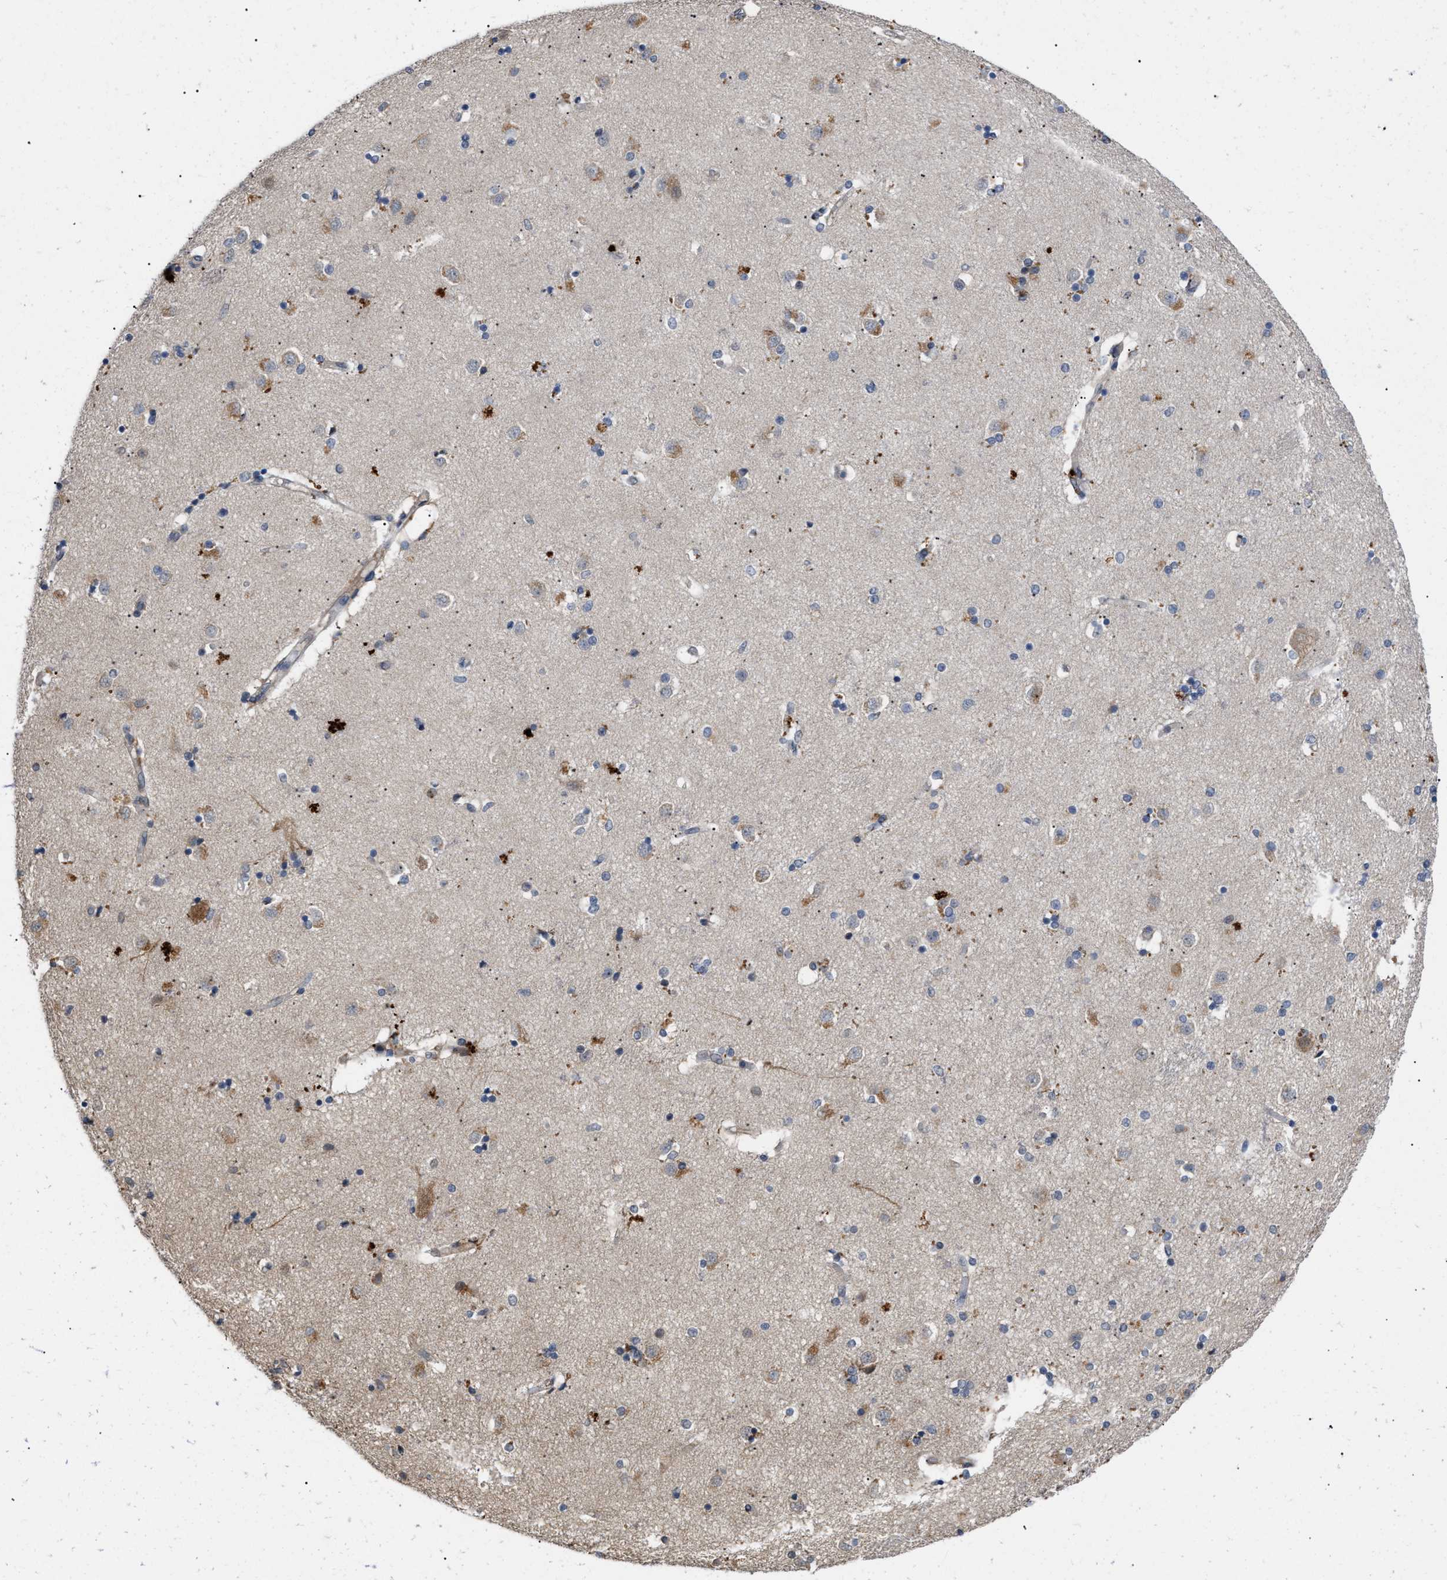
{"staining": {"intensity": "moderate", "quantity": "<25%", "location": "cytoplasmic/membranous"}, "tissue": "caudate", "cell_type": "Glial cells", "image_type": "normal", "snomed": [{"axis": "morphology", "description": "Normal tissue, NOS"}, {"axis": "topography", "description": "Lateral ventricle wall"}], "caption": "High-power microscopy captured an IHC image of normal caudate, revealing moderate cytoplasmic/membranous expression in about <25% of glial cells.", "gene": "CSNK1A1", "patient": {"sex": "female", "age": 54}}